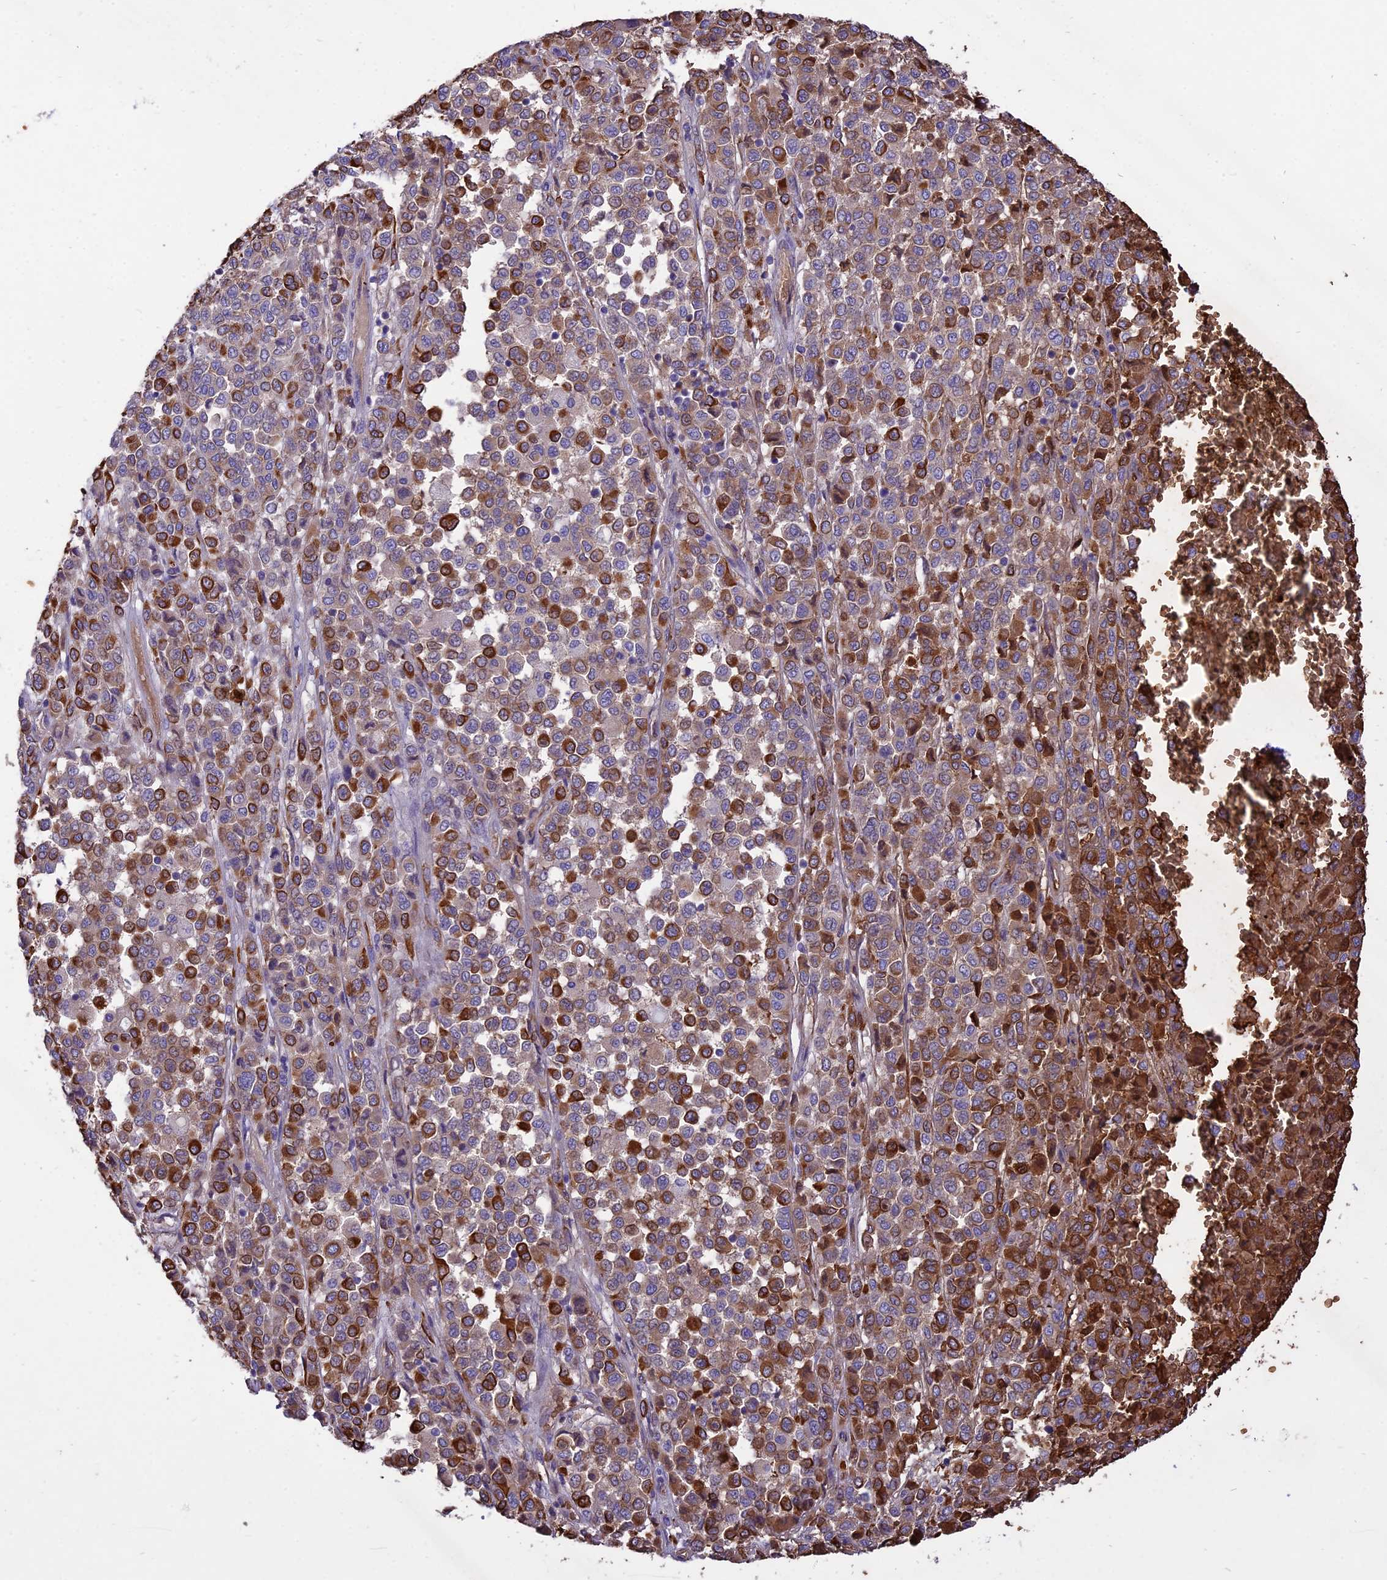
{"staining": {"intensity": "moderate", "quantity": "25%-75%", "location": "cytoplasmic/membranous,nuclear"}, "tissue": "melanoma", "cell_type": "Tumor cells", "image_type": "cancer", "snomed": [{"axis": "morphology", "description": "Malignant melanoma, Metastatic site"}, {"axis": "topography", "description": "Pancreas"}], "caption": "A high-resolution micrograph shows immunohistochemistry (IHC) staining of malignant melanoma (metastatic site), which reveals moderate cytoplasmic/membranous and nuclear expression in about 25%-75% of tumor cells.", "gene": "TTC4", "patient": {"sex": "female", "age": 30}}